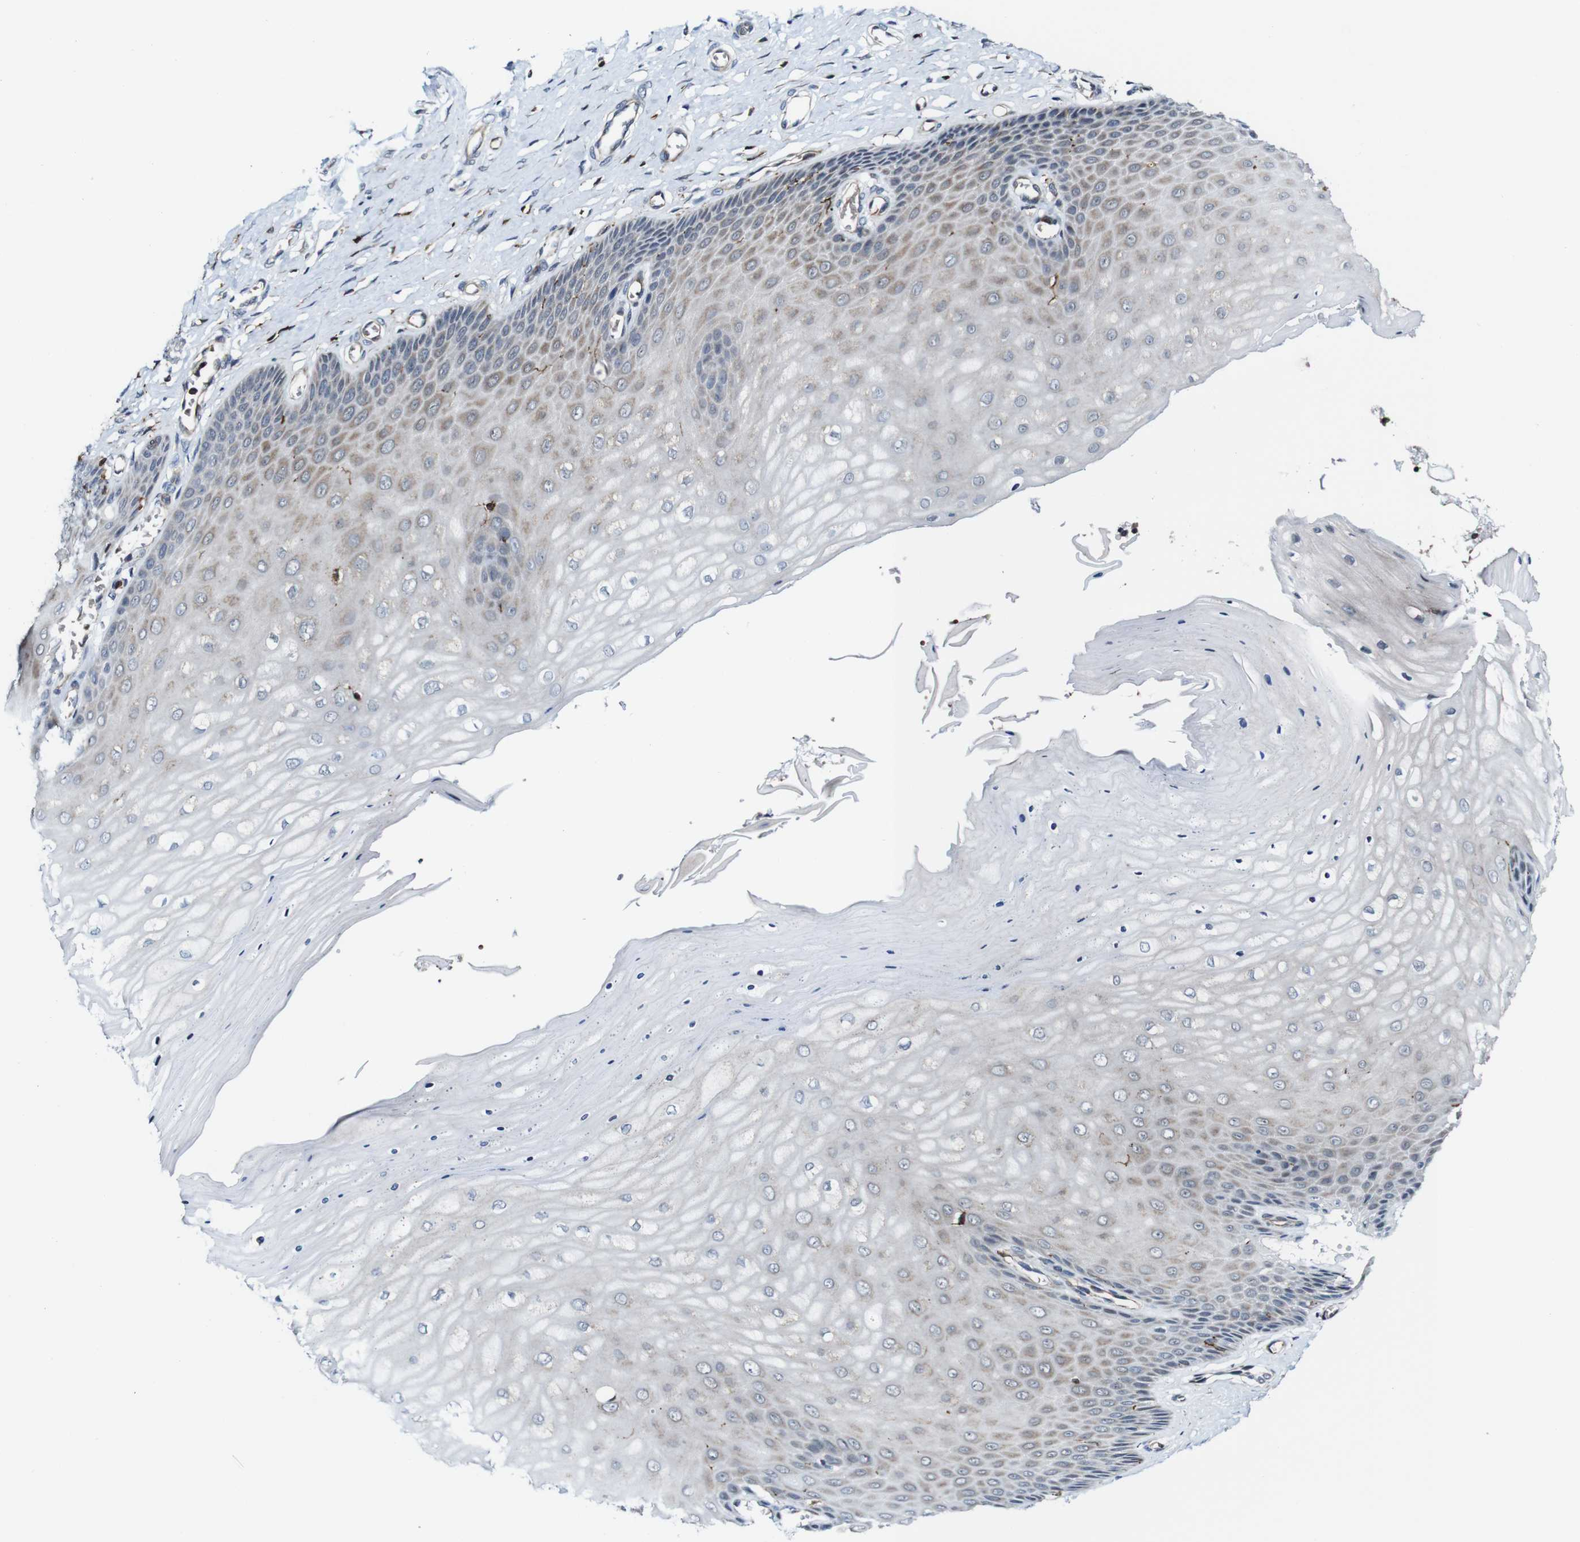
{"staining": {"intensity": "negative", "quantity": "none", "location": "none"}, "tissue": "cervix", "cell_type": "Glandular cells", "image_type": "normal", "snomed": [{"axis": "morphology", "description": "Normal tissue, NOS"}, {"axis": "topography", "description": "Cervix"}], "caption": "An immunohistochemistry image of unremarkable cervix is shown. There is no staining in glandular cells of cervix. (DAB (3,3'-diaminobenzidine) immunohistochemistry (IHC) with hematoxylin counter stain).", "gene": "JAK2", "patient": {"sex": "female", "age": 55}}